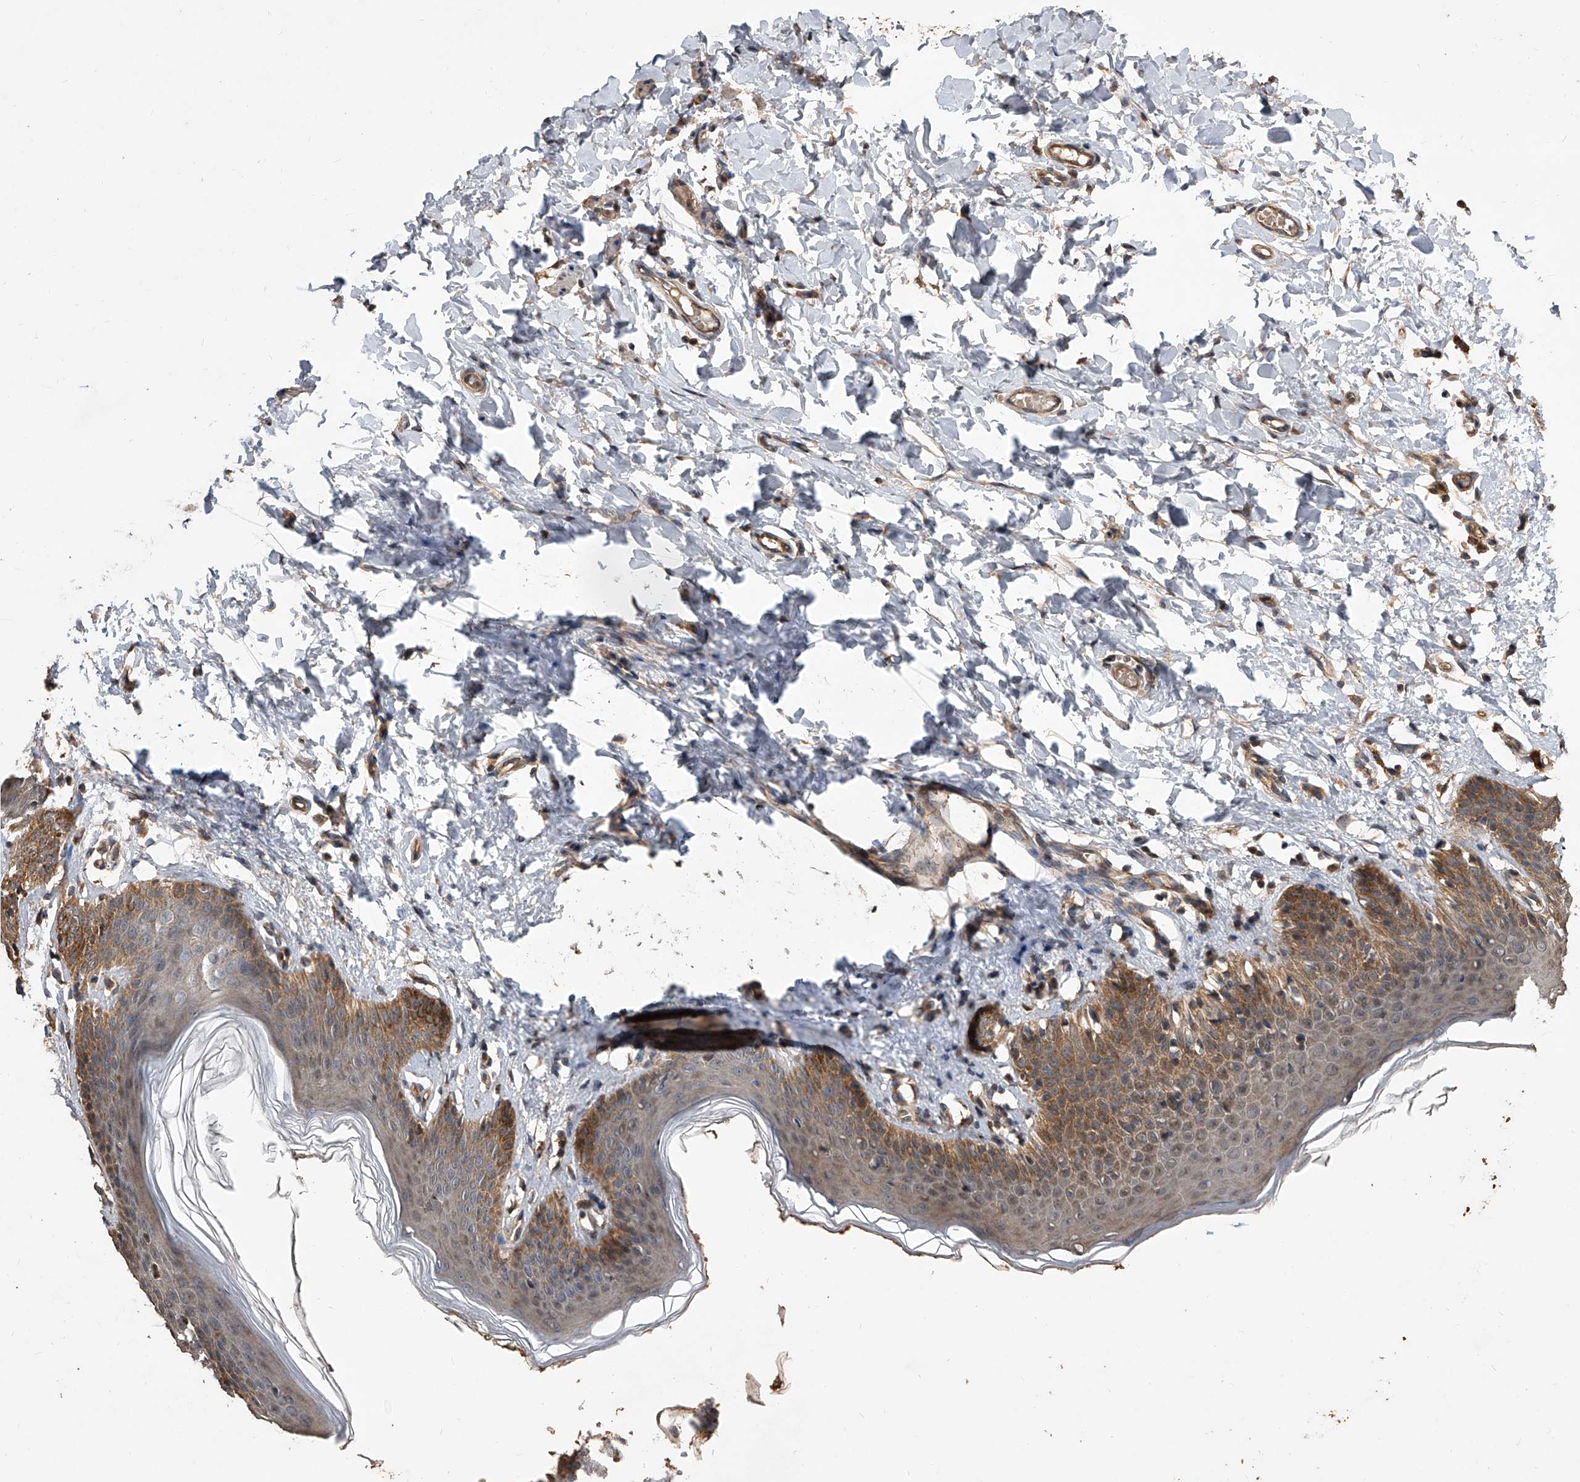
{"staining": {"intensity": "moderate", "quantity": ">75%", "location": "cytoplasmic/membranous"}, "tissue": "skin", "cell_type": "Epidermal cells", "image_type": "normal", "snomed": [{"axis": "morphology", "description": "Normal tissue, NOS"}, {"axis": "topography", "description": "Vulva"}], "caption": "Epidermal cells exhibit medium levels of moderate cytoplasmic/membranous positivity in approximately >75% of cells in normal human skin.", "gene": "LTV1", "patient": {"sex": "female", "age": 66}}